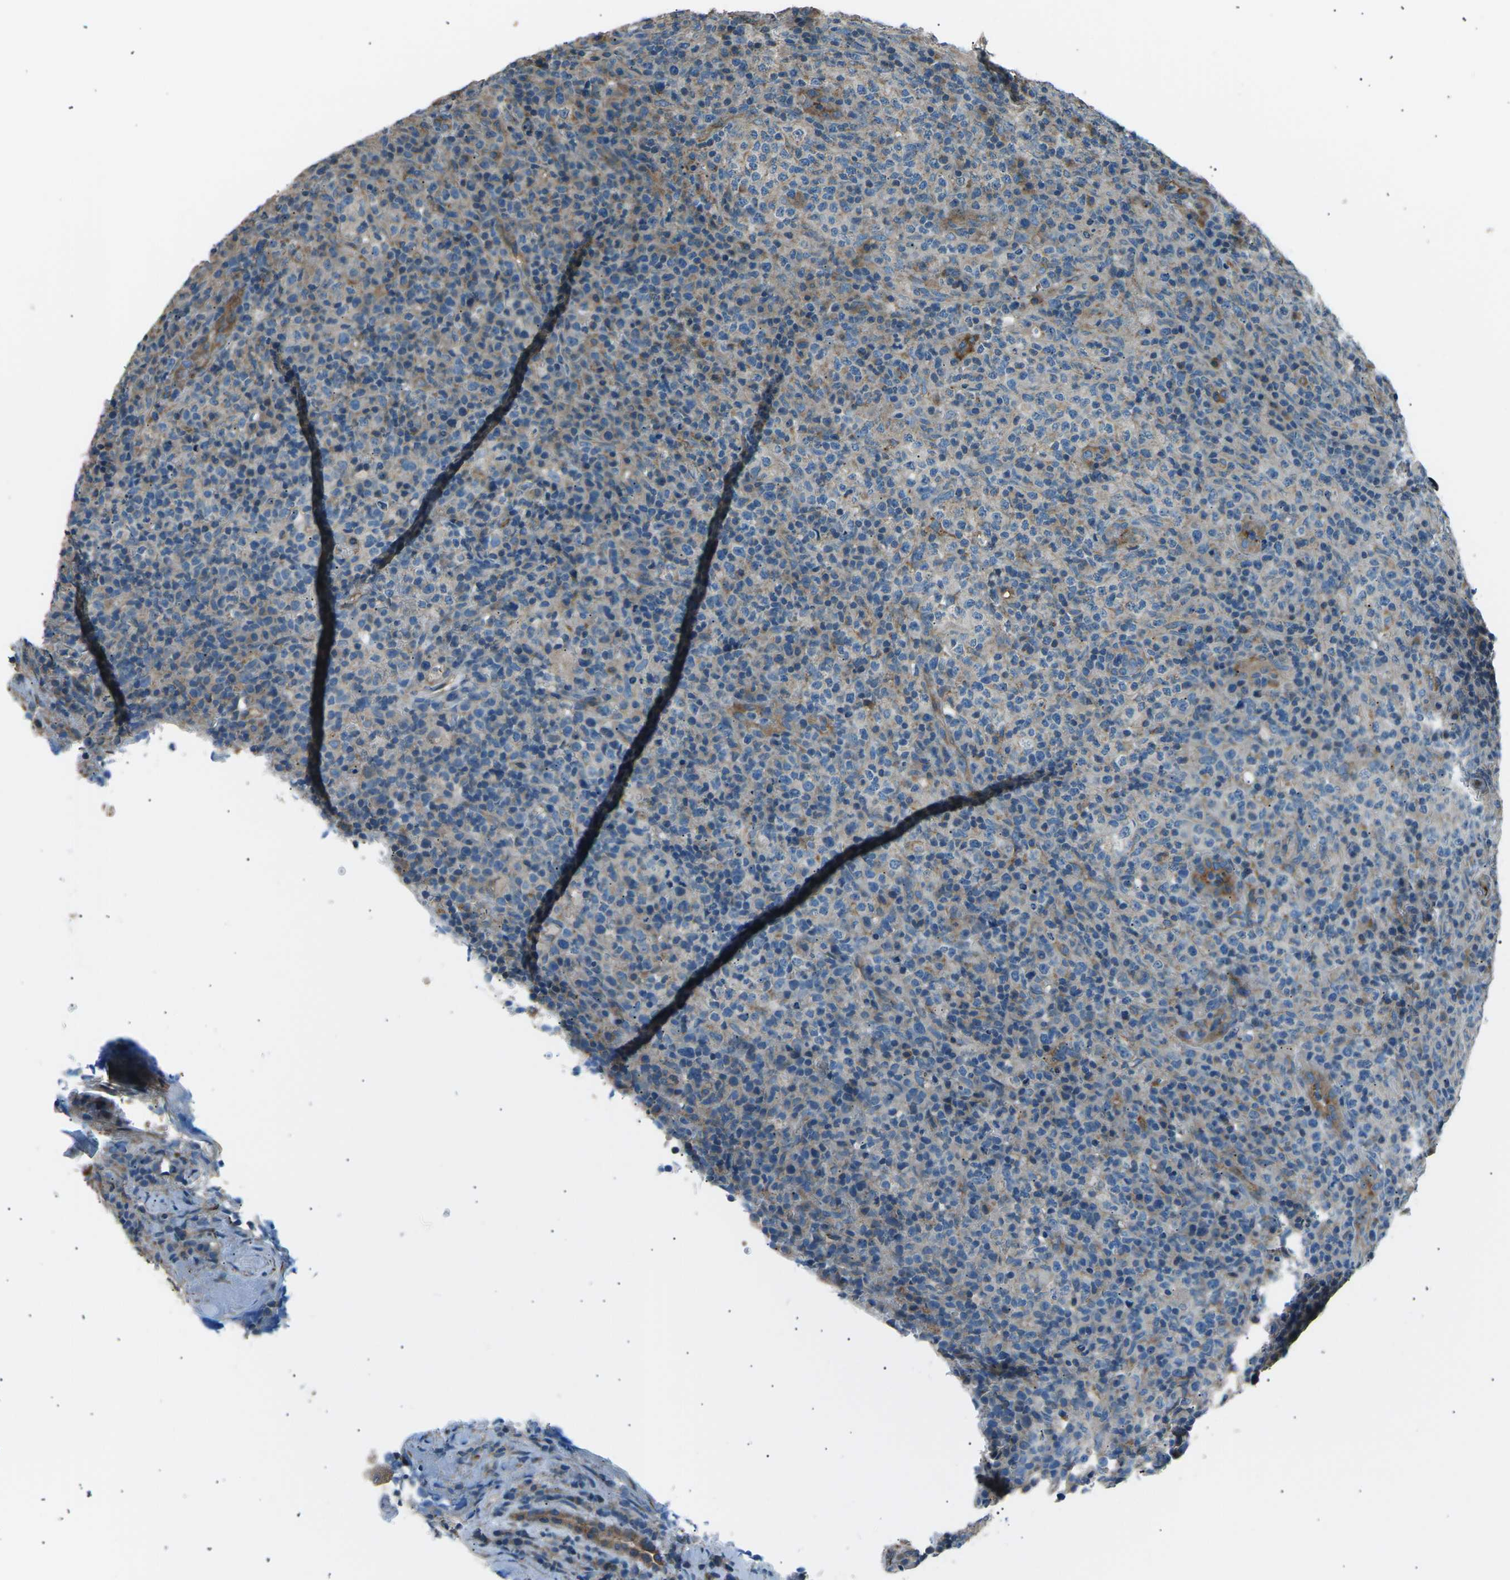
{"staining": {"intensity": "weak", "quantity": "<25%", "location": "cytoplasmic/membranous"}, "tissue": "lymphoma", "cell_type": "Tumor cells", "image_type": "cancer", "snomed": [{"axis": "morphology", "description": "Malignant lymphoma, non-Hodgkin's type, High grade"}, {"axis": "topography", "description": "Lymph node"}], "caption": "Immunohistochemical staining of human lymphoma displays no significant positivity in tumor cells.", "gene": "SLK", "patient": {"sex": "female", "age": 76}}